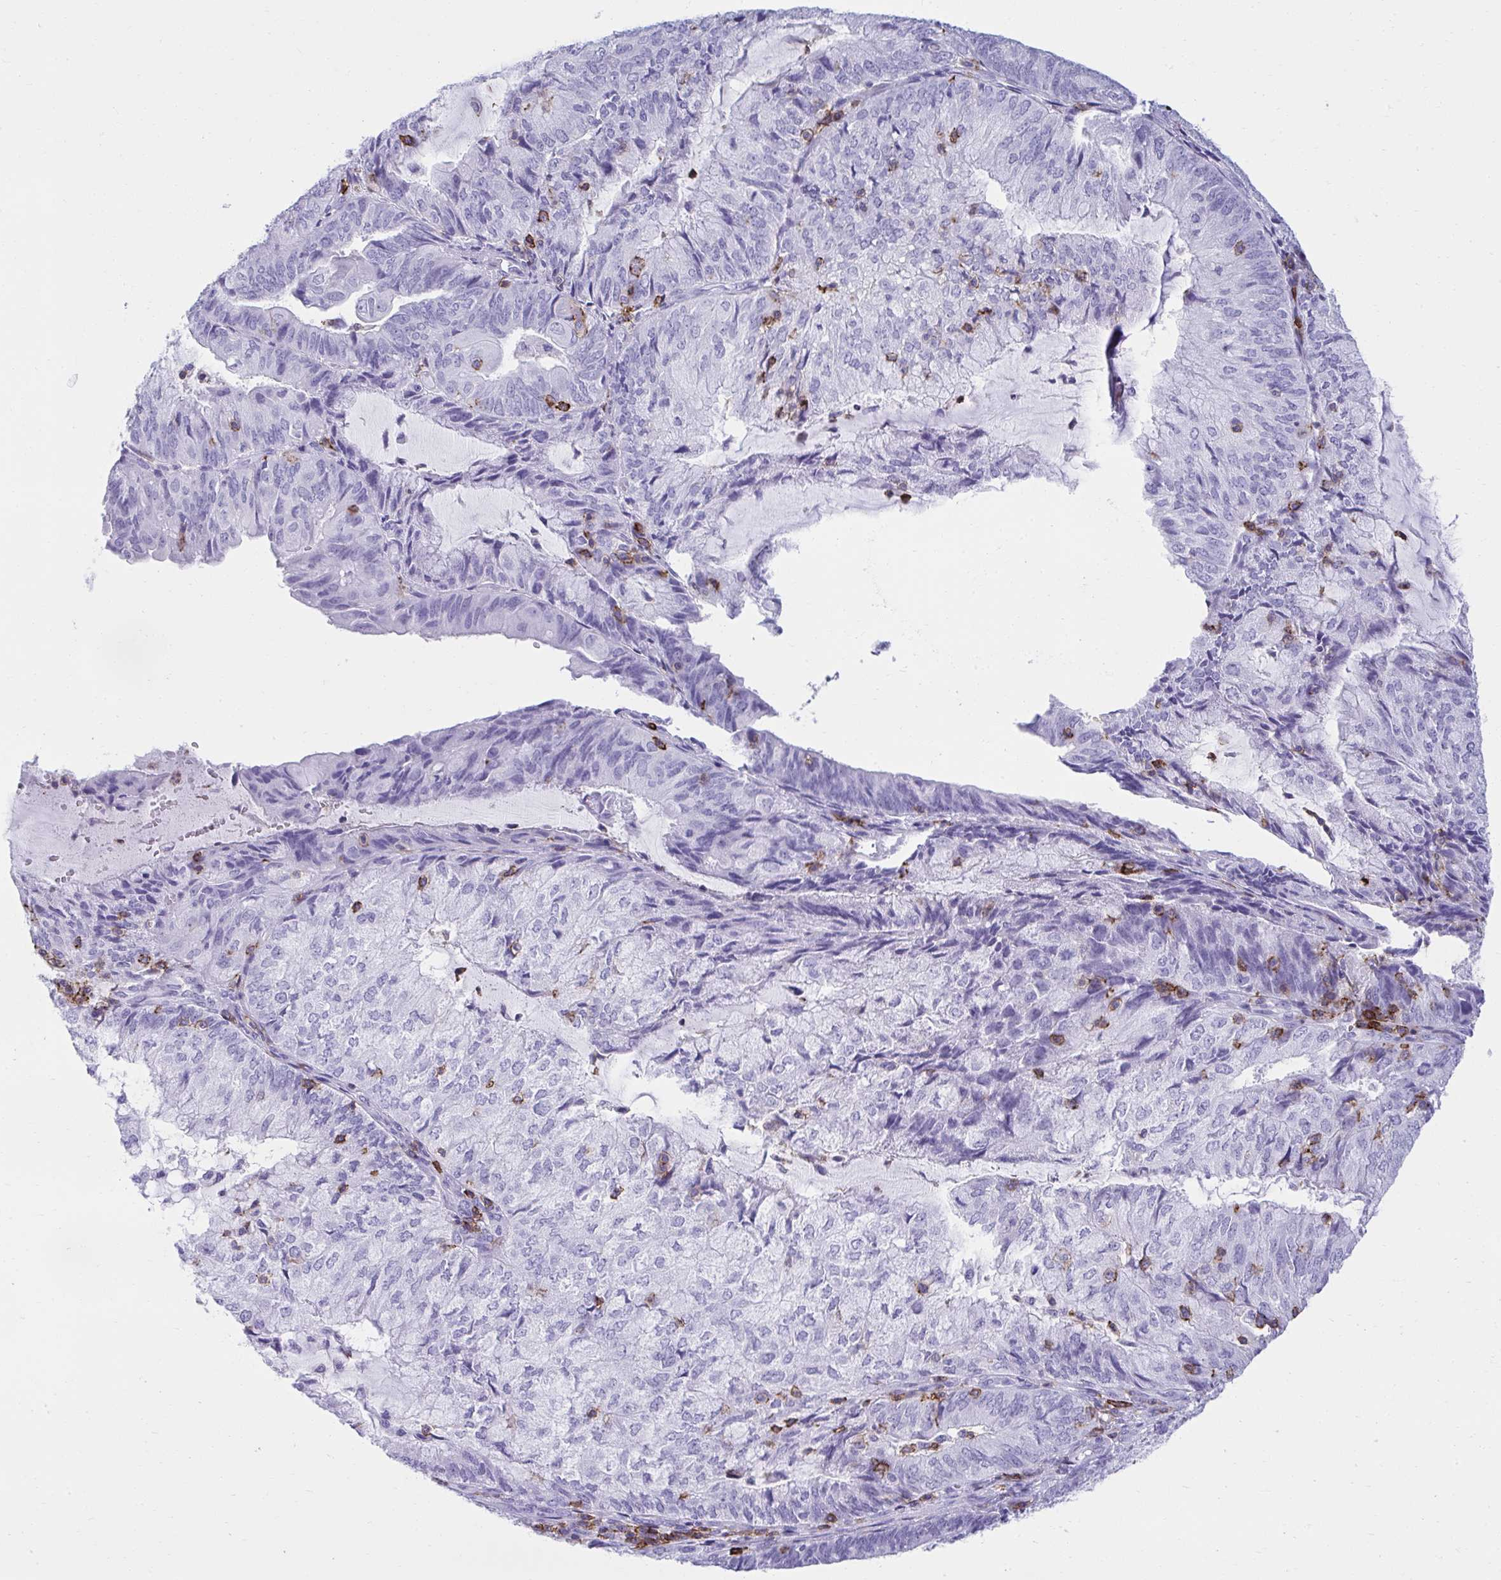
{"staining": {"intensity": "negative", "quantity": "none", "location": "none"}, "tissue": "endometrial cancer", "cell_type": "Tumor cells", "image_type": "cancer", "snomed": [{"axis": "morphology", "description": "Adenocarcinoma, NOS"}, {"axis": "topography", "description": "Endometrium"}], "caption": "There is no significant staining in tumor cells of endometrial cancer. Brightfield microscopy of immunohistochemistry stained with DAB (3,3'-diaminobenzidine) (brown) and hematoxylin (blue), captured at high magnification.", "gene": "SPN", "patient": {"sex": "female", "age": 81}}